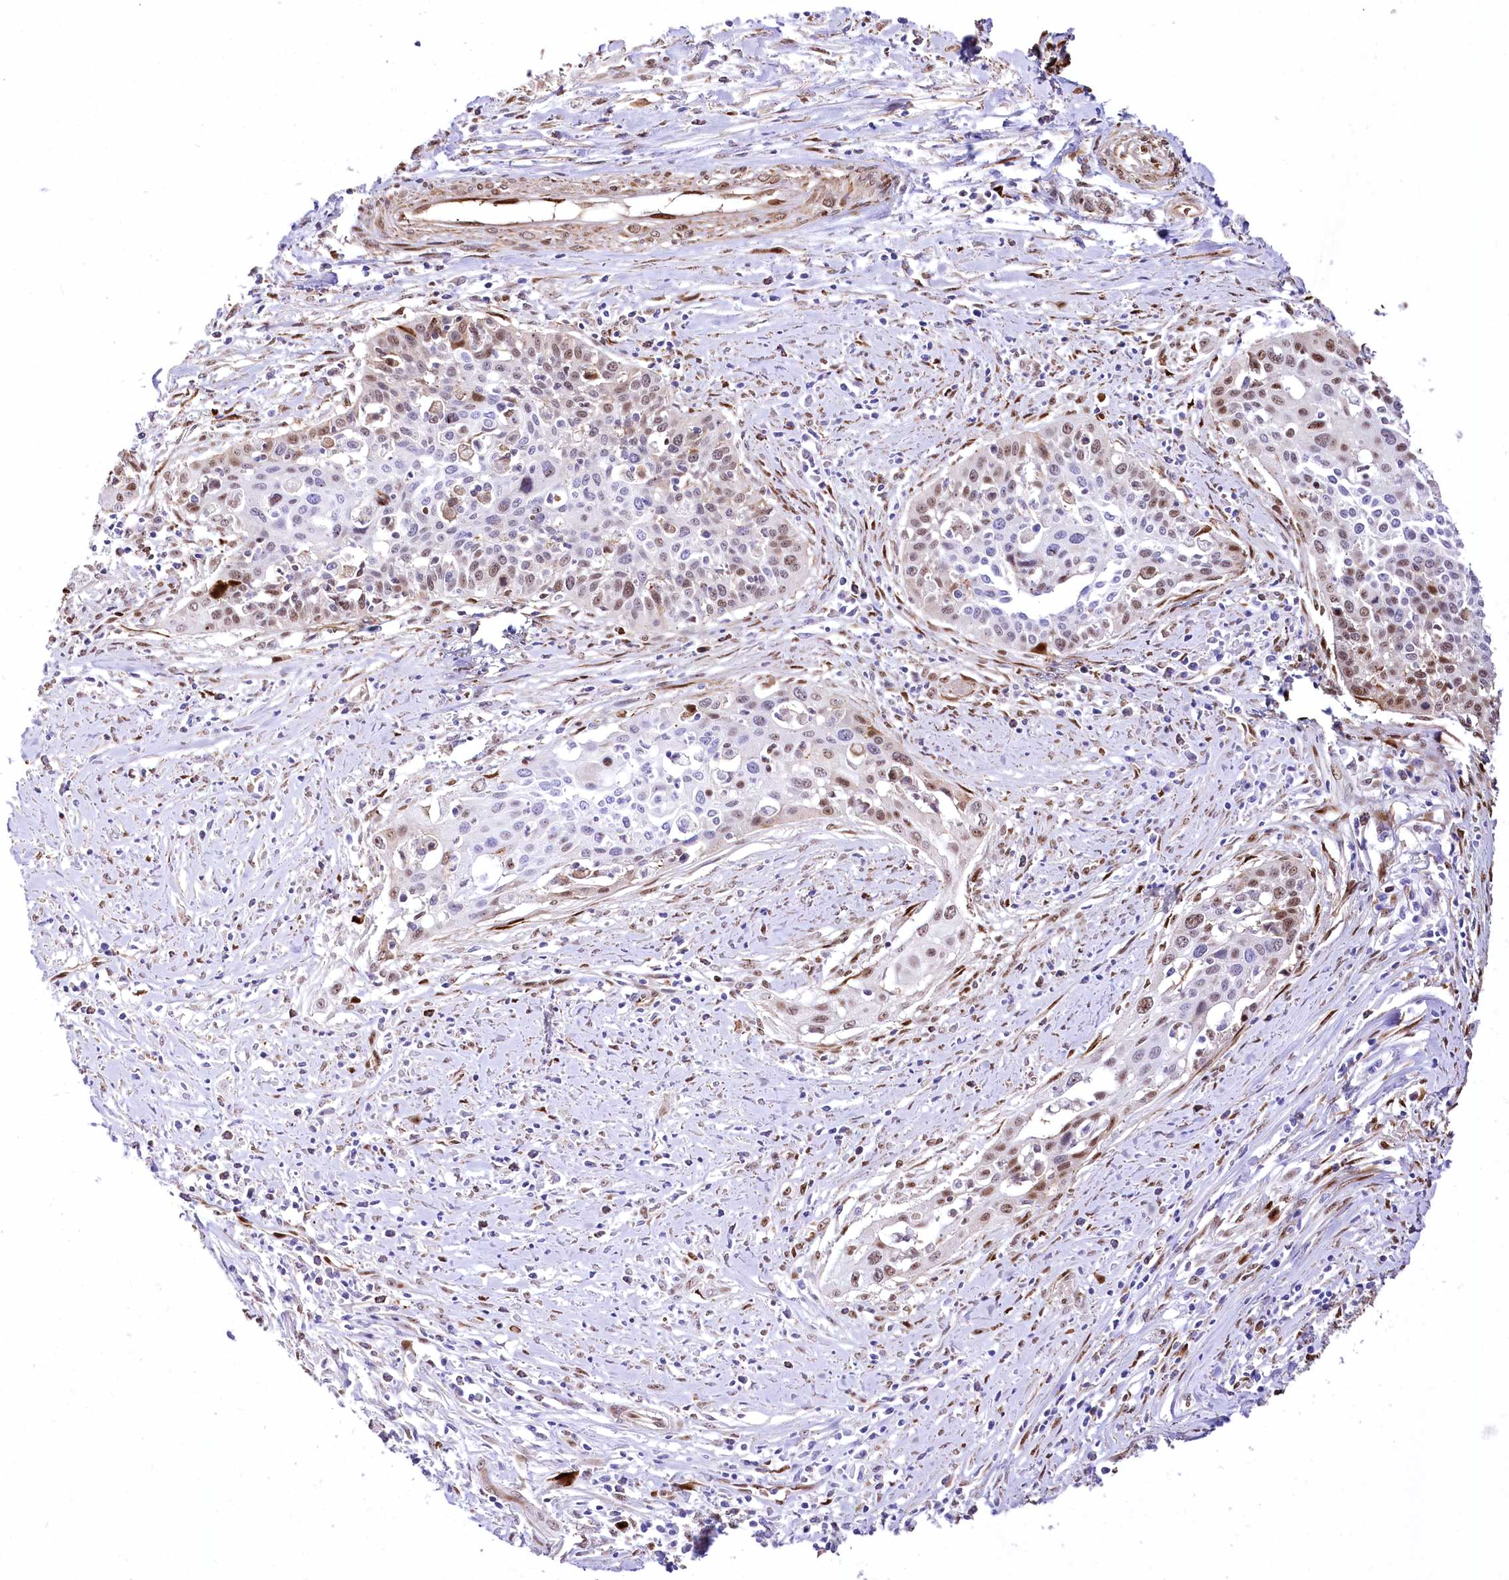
{"staining": {"intensity": "moderate", "quantity": "25%-75%", "location": "nuclear"}, "tissue": "cervical cancer", "cell_type": "Tumor cells", "image_type": "cancer", "snomed": [{"axis": "morphology", "description": "Squamous cell carcinoma, NOS"}, {"axis": "topography", "description": "Cervix"}], "caption": "The immunohistochemical stain highlights moderate nuclear positivity in tumor cells of cervical cancer (squamous cell carcinoma) tissue. The staining is performed using DAB brown chromogen to label protein expression. The nuclei are counter-stained blue using hematoxylin.", "gene": "PTMS", "patient": {"sex": "female", "age": 34}}